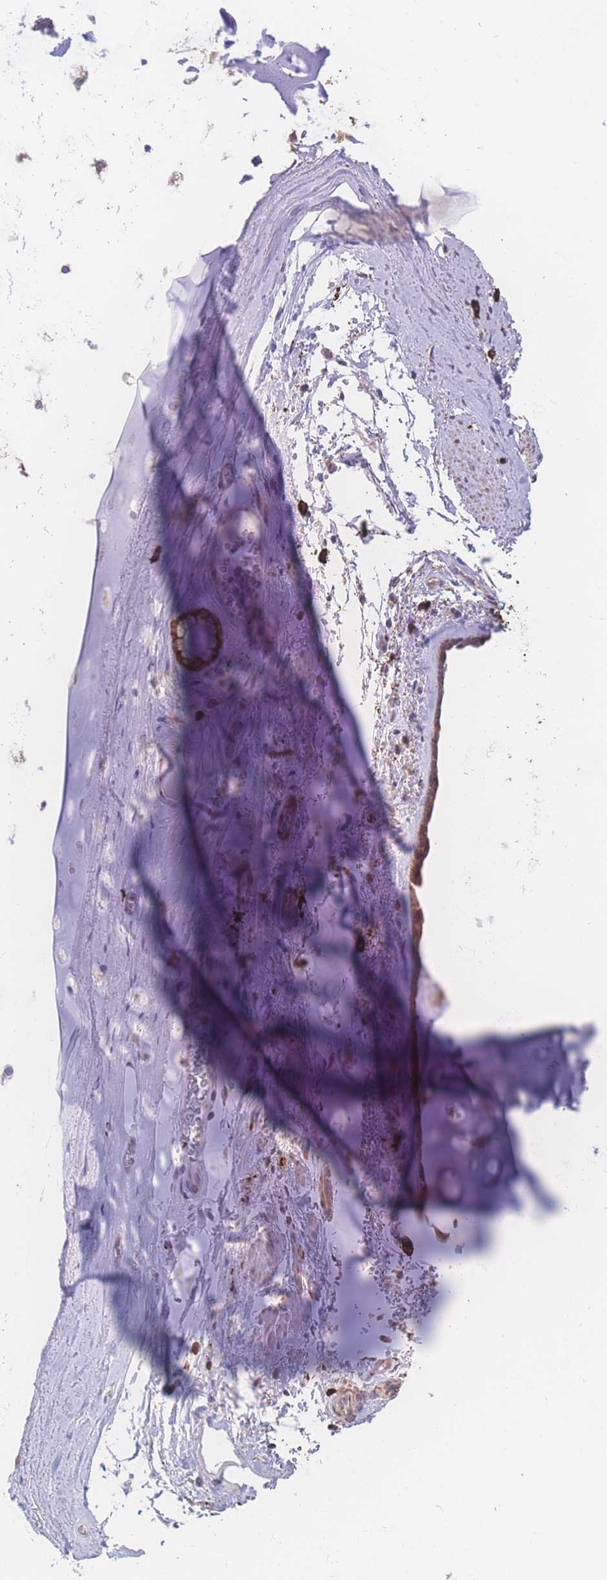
{"staining": {"intensity": "negative", "quantity": "none", "location": "none"}, "tissue": "adipose tissue", "cell_type": "Adipocytes", "image_type": "normal", "snomed": [{"axis": "morphology", "description": "Normal tissue, NOS"}, {"axis": "topography", "description": "Cartilage tissue"}], "caption": "Protein analysis of unremarkable adipose tissue displays no significant expression in adipocytes. (DAB (3,3'-diaminobenzidine) IHC, high magnification).", "gene": "SGSM3", "patient": {"sex": "male", "age": 66}}